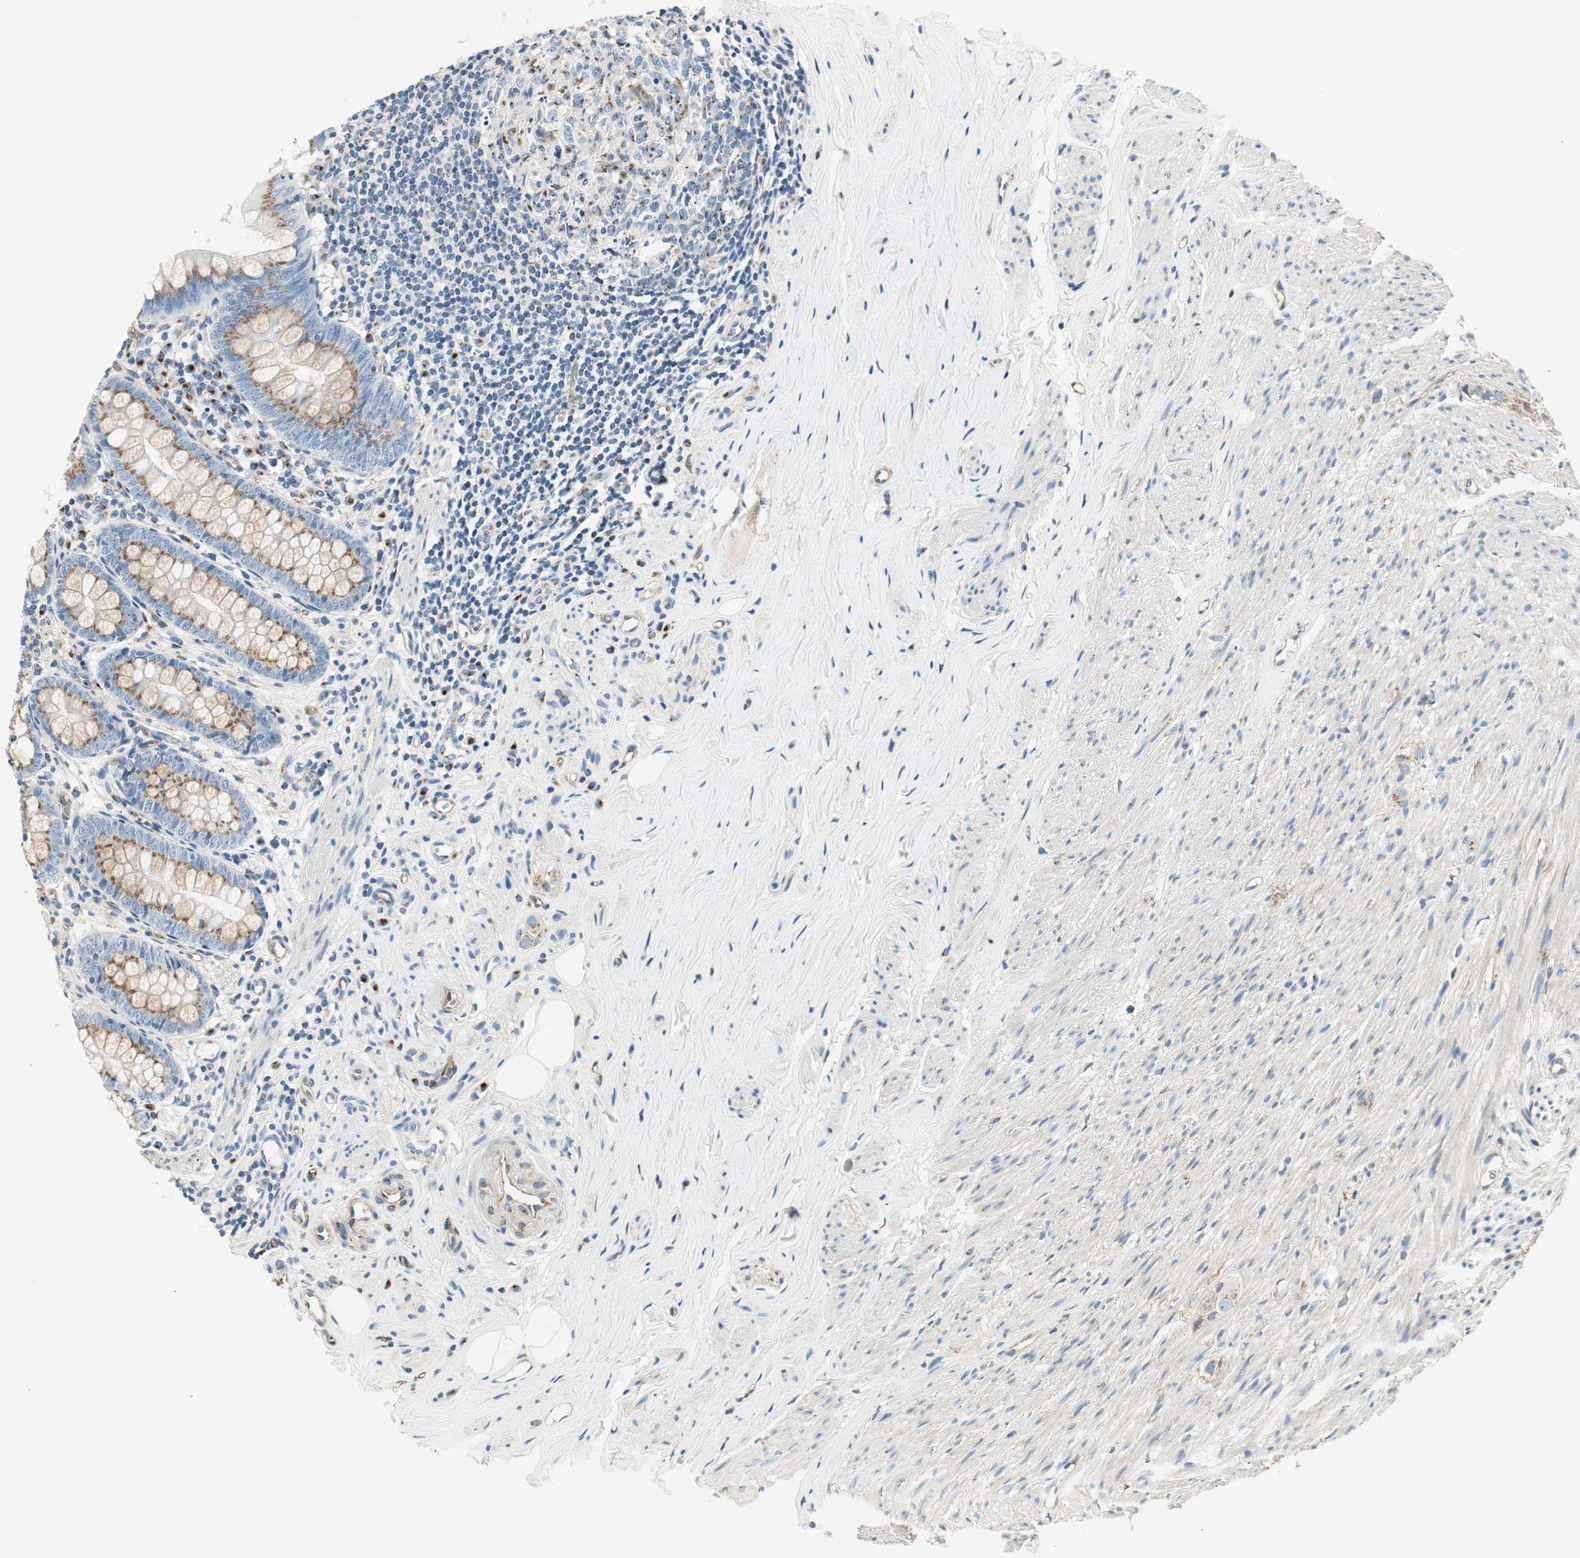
{"staining": {"intensity": "moderate", "quantity": ">75%", "location": "cytoplasmic/membranous"}, "tissue": "appendix", "cell_type": "Glandular cells", "image_type": "normal", "snomed": [{"axis": "morphology", "description": "Normal tissue, NOS"}, {"axis": "topography", "description": "Appendix"}], "caption": "Immunohistochemistry (IHC) image of normal appendix stained for a protein (brown), which shows medium levels of moderate cytoplasmic/membranous staining in about >75% of glandular cells.", "gene": "TMF1", "patient": {"sex": "female", "age": 77}}